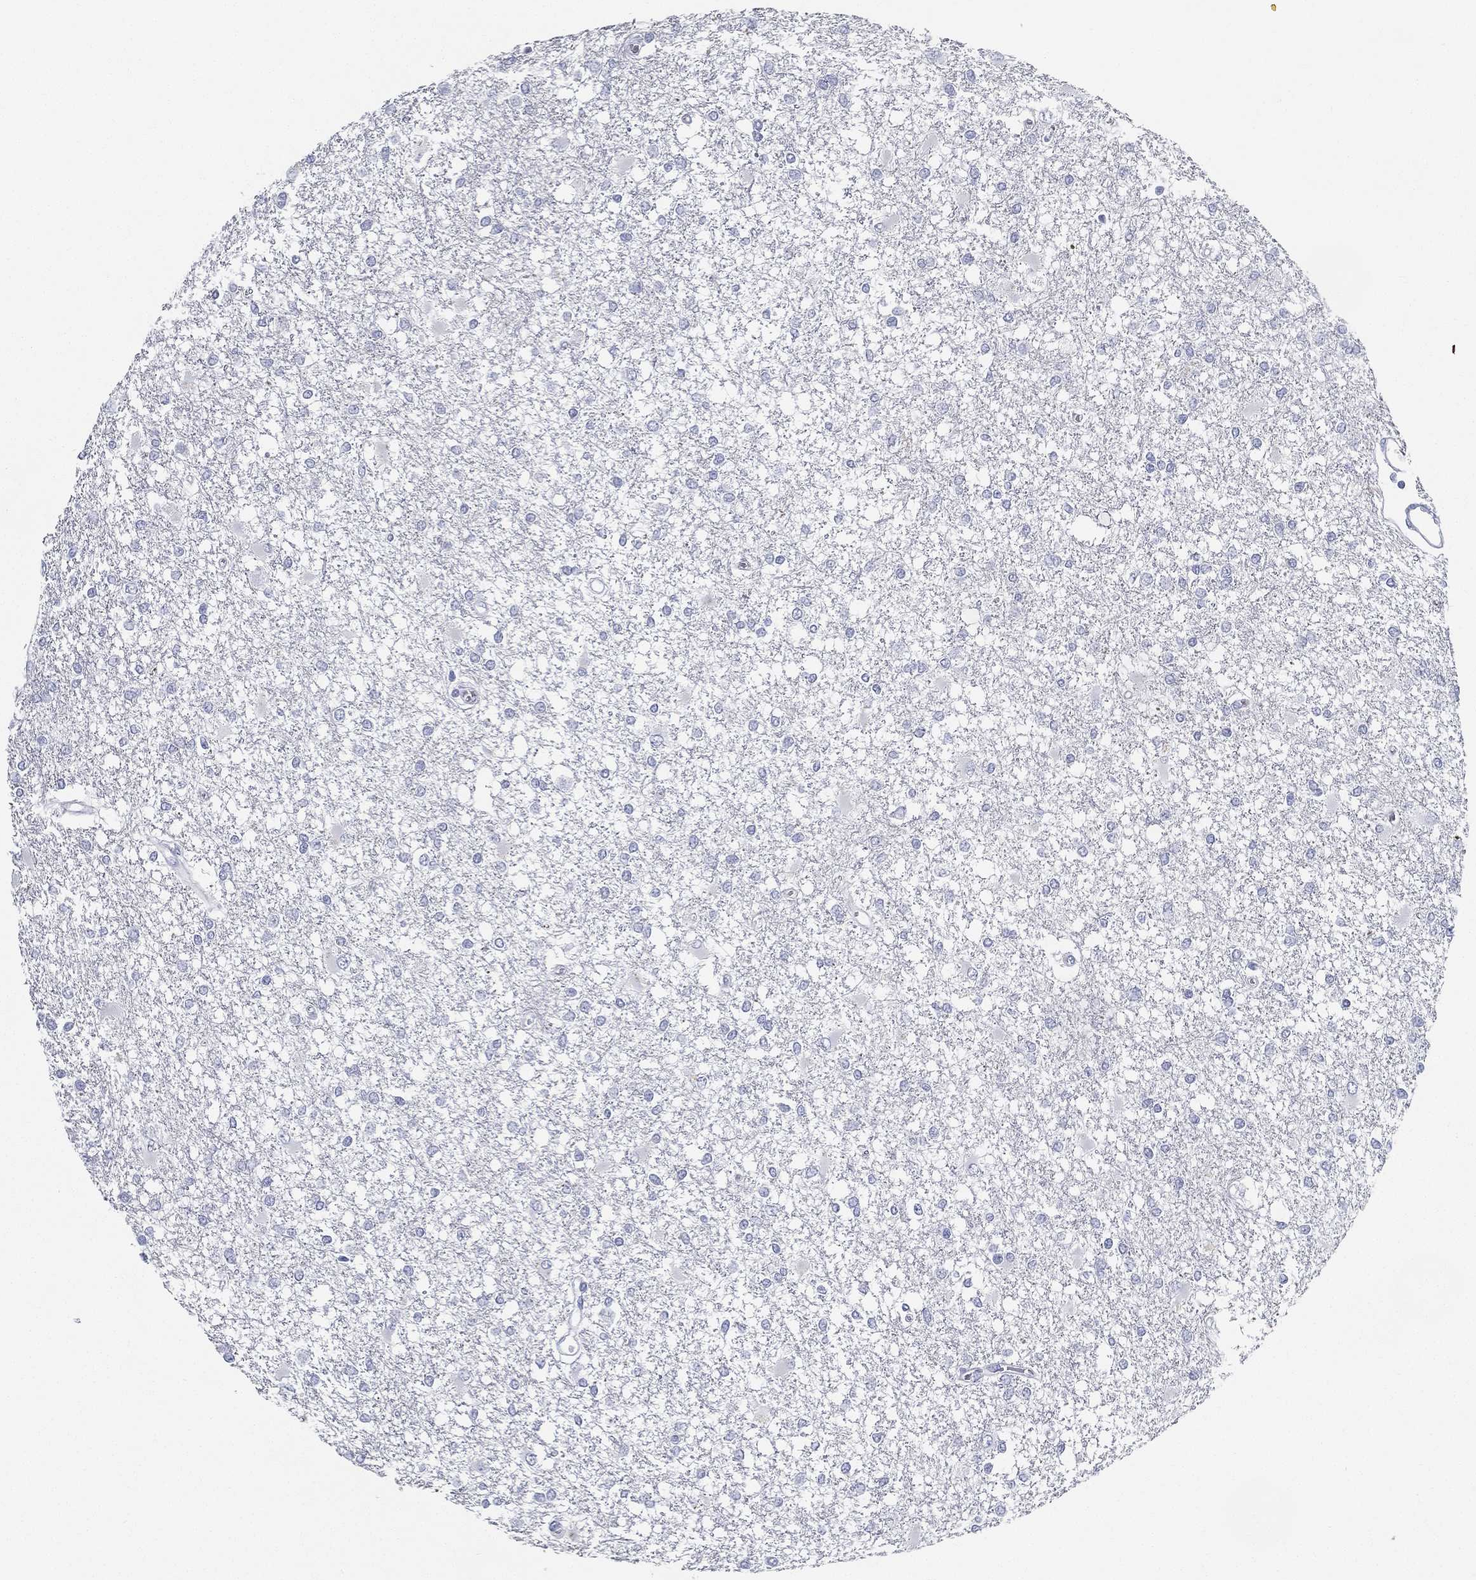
{"staining": {"intensity": "negative", "quantity": "none", "location": "none"}, "tissue": "glioma", "cell_type": "Tumor cells", "image_type": "cancer", "snomed": [{"axis": "morphology", "description": "Glioma, malignant, High grade"}, {"axis": "topography", "description": "Cerebral cortex"}], "caption": "Immunohistochemistry of human malignant glioma (high-grade) exhibits no positivity in tumor cells.", "gene": "SPPL2C", "patient": {"sex": "male", "age": 79}}